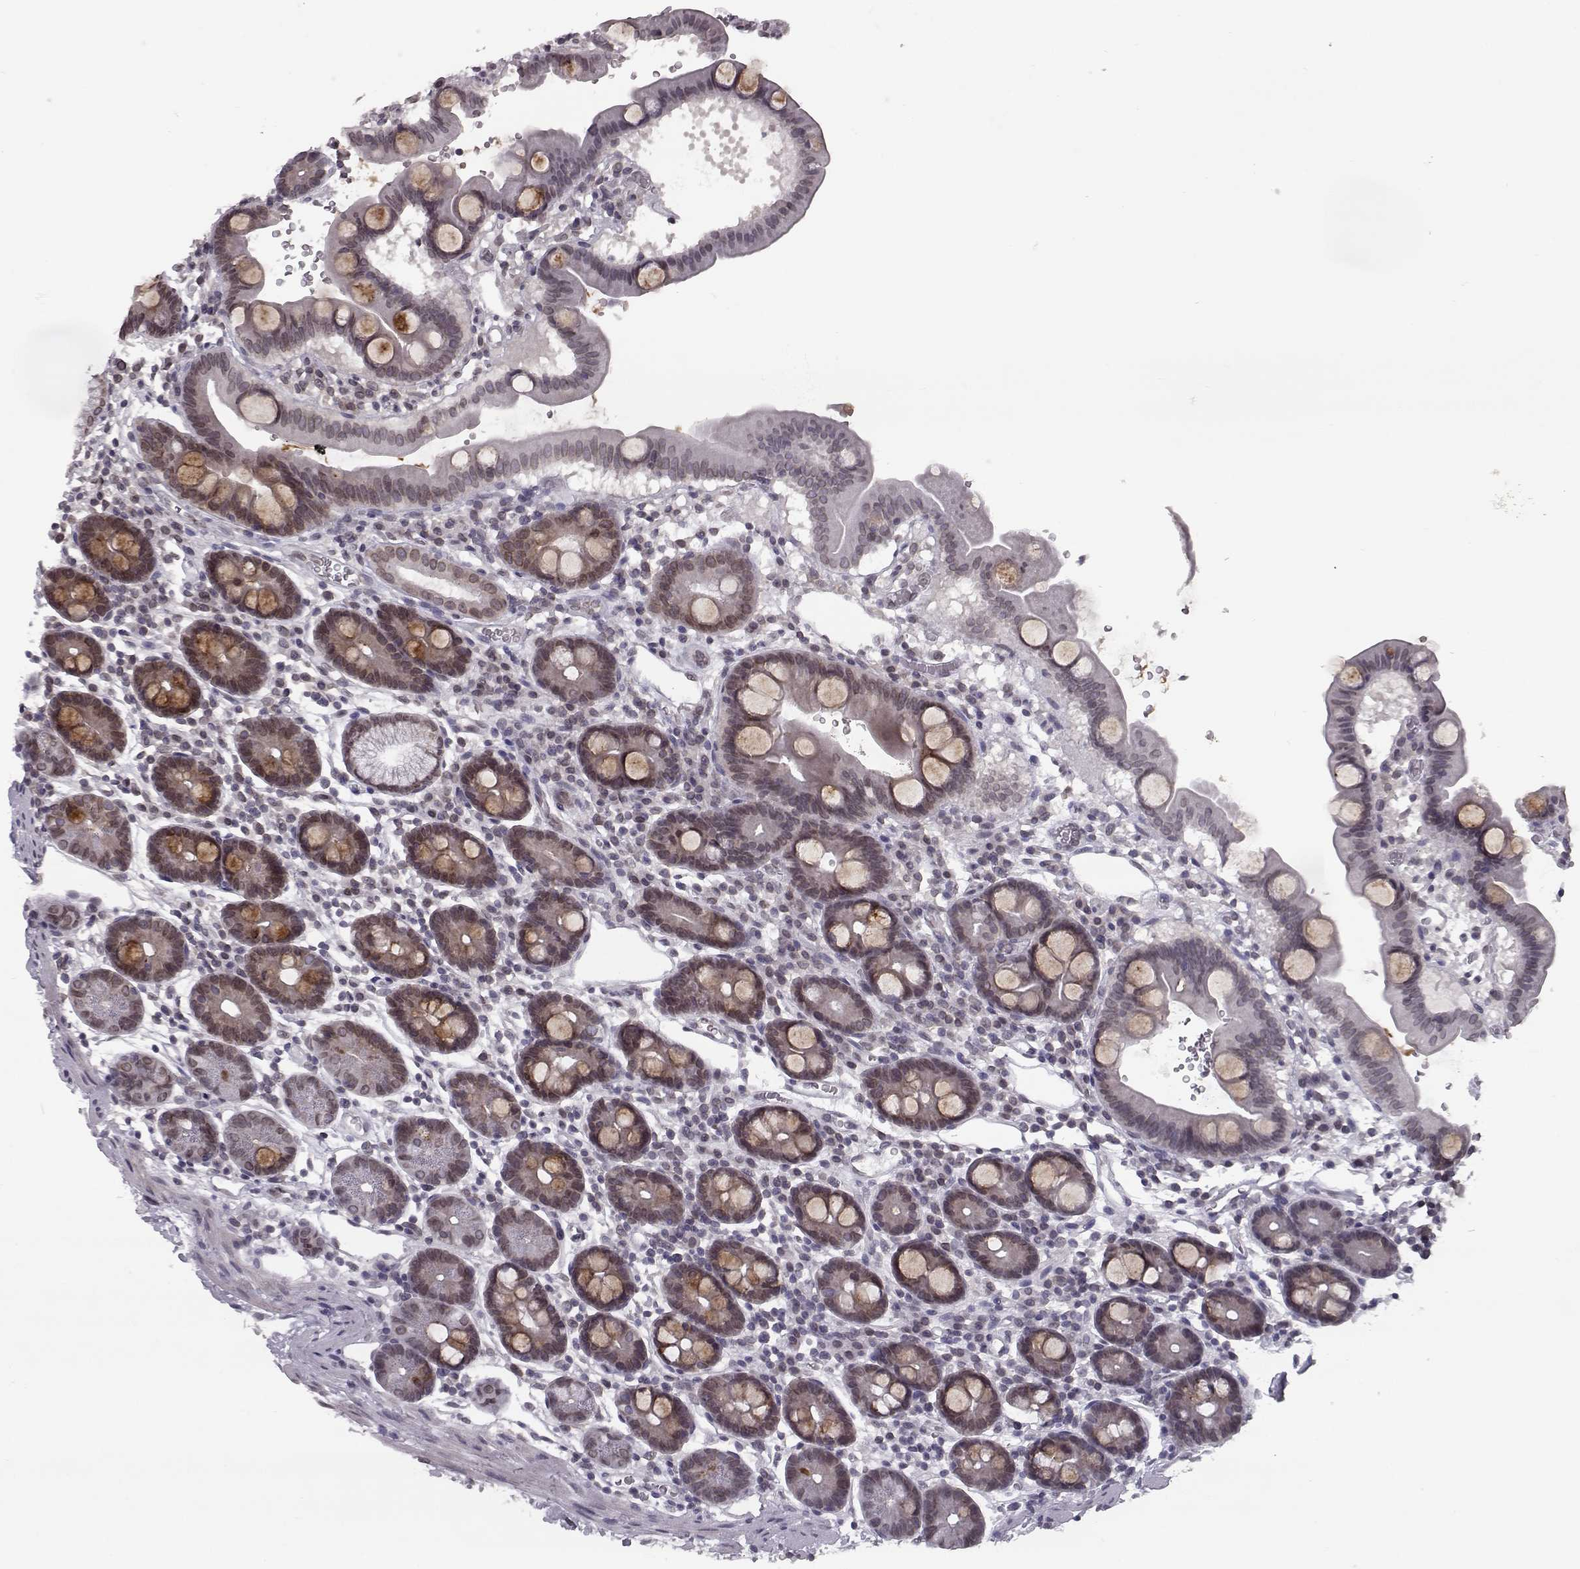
{"staining": {"intensity": "weak", "quantity": "25%-75%", "location": "cytoplasmic/membranous,nuclear"}, "tissue": "duodenum", "cell_type": "Glandular cells", "image_type": "normal", "snomed": [{"axis": "morphology", "description": "Normal tissue, NOS"}, {"axis": "topography", "description": "Duodenum"}], "caption": "Brown immunohistochemical staining in normal human duodenum exhibits weak cytoplasmic/membranous,nuclear expression in approximately 25%-75% of glandular cells. (DAB (3,3'-diaminobenzidine) = brown stain, brightfield microscopy at high magnification).", "gene": "NUP37", "patient": {"sex": "male", "age": 59}}